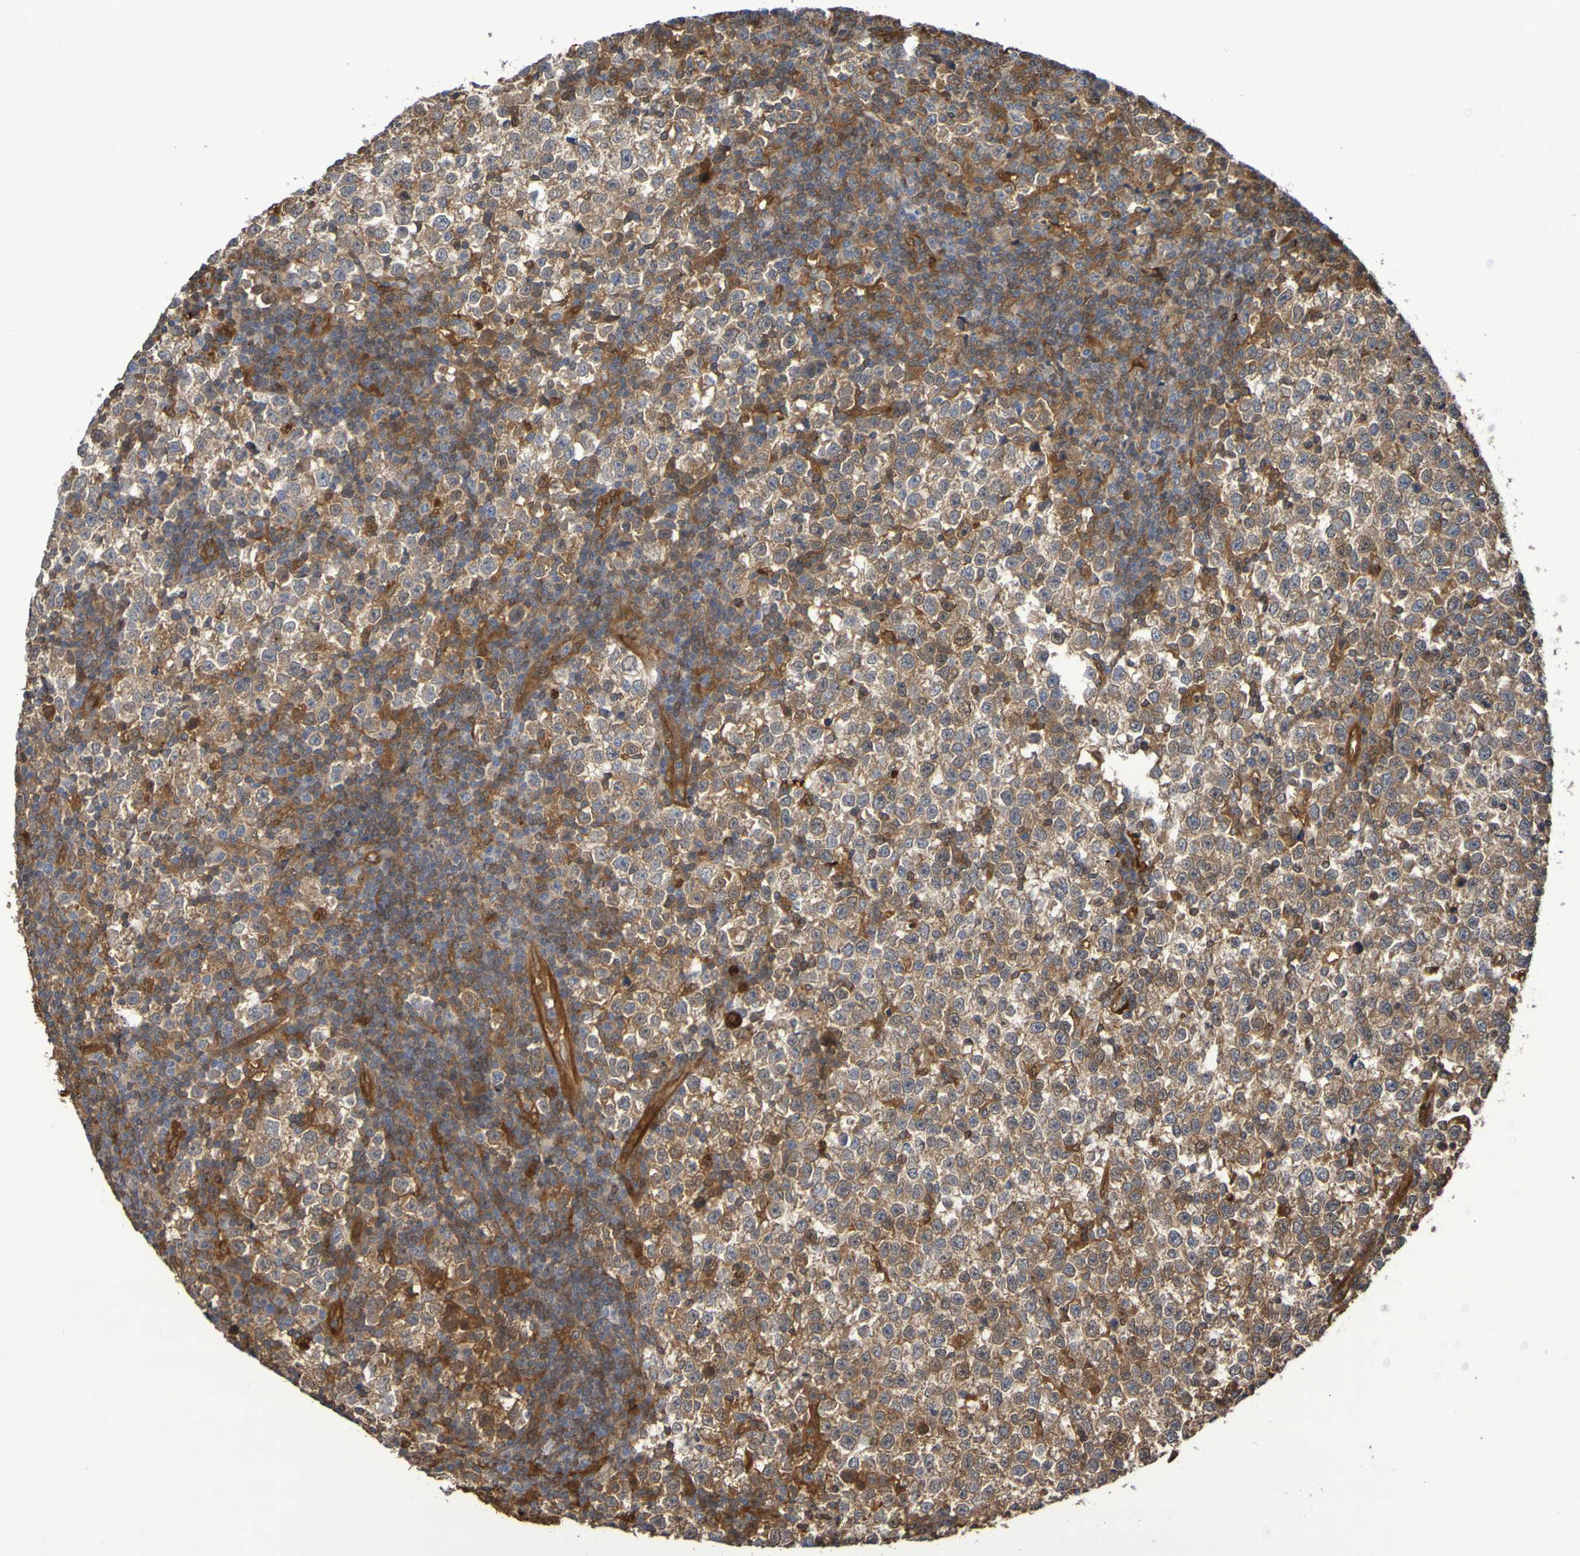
{"staining": {"intensity": "moderate", "quantity": ">75%", "location": "cytoplasmic/membranous"}, "tissue": "testis cancer", "cell_type": "Tumor cells", "image_type": "cancer", "snomed": [{"axis": "morphology", "description": "Seminoma, NOS"}, {"axis": "topography", "description": "Testis"}], "caption": "Testis cancer stained with a brown dye exhibits moderate cytoplasmic/membranous positive staining in about >75% of tumor cells.", "gene": "SERPINB6", "patient": {"sex": "male", "age": 43}}